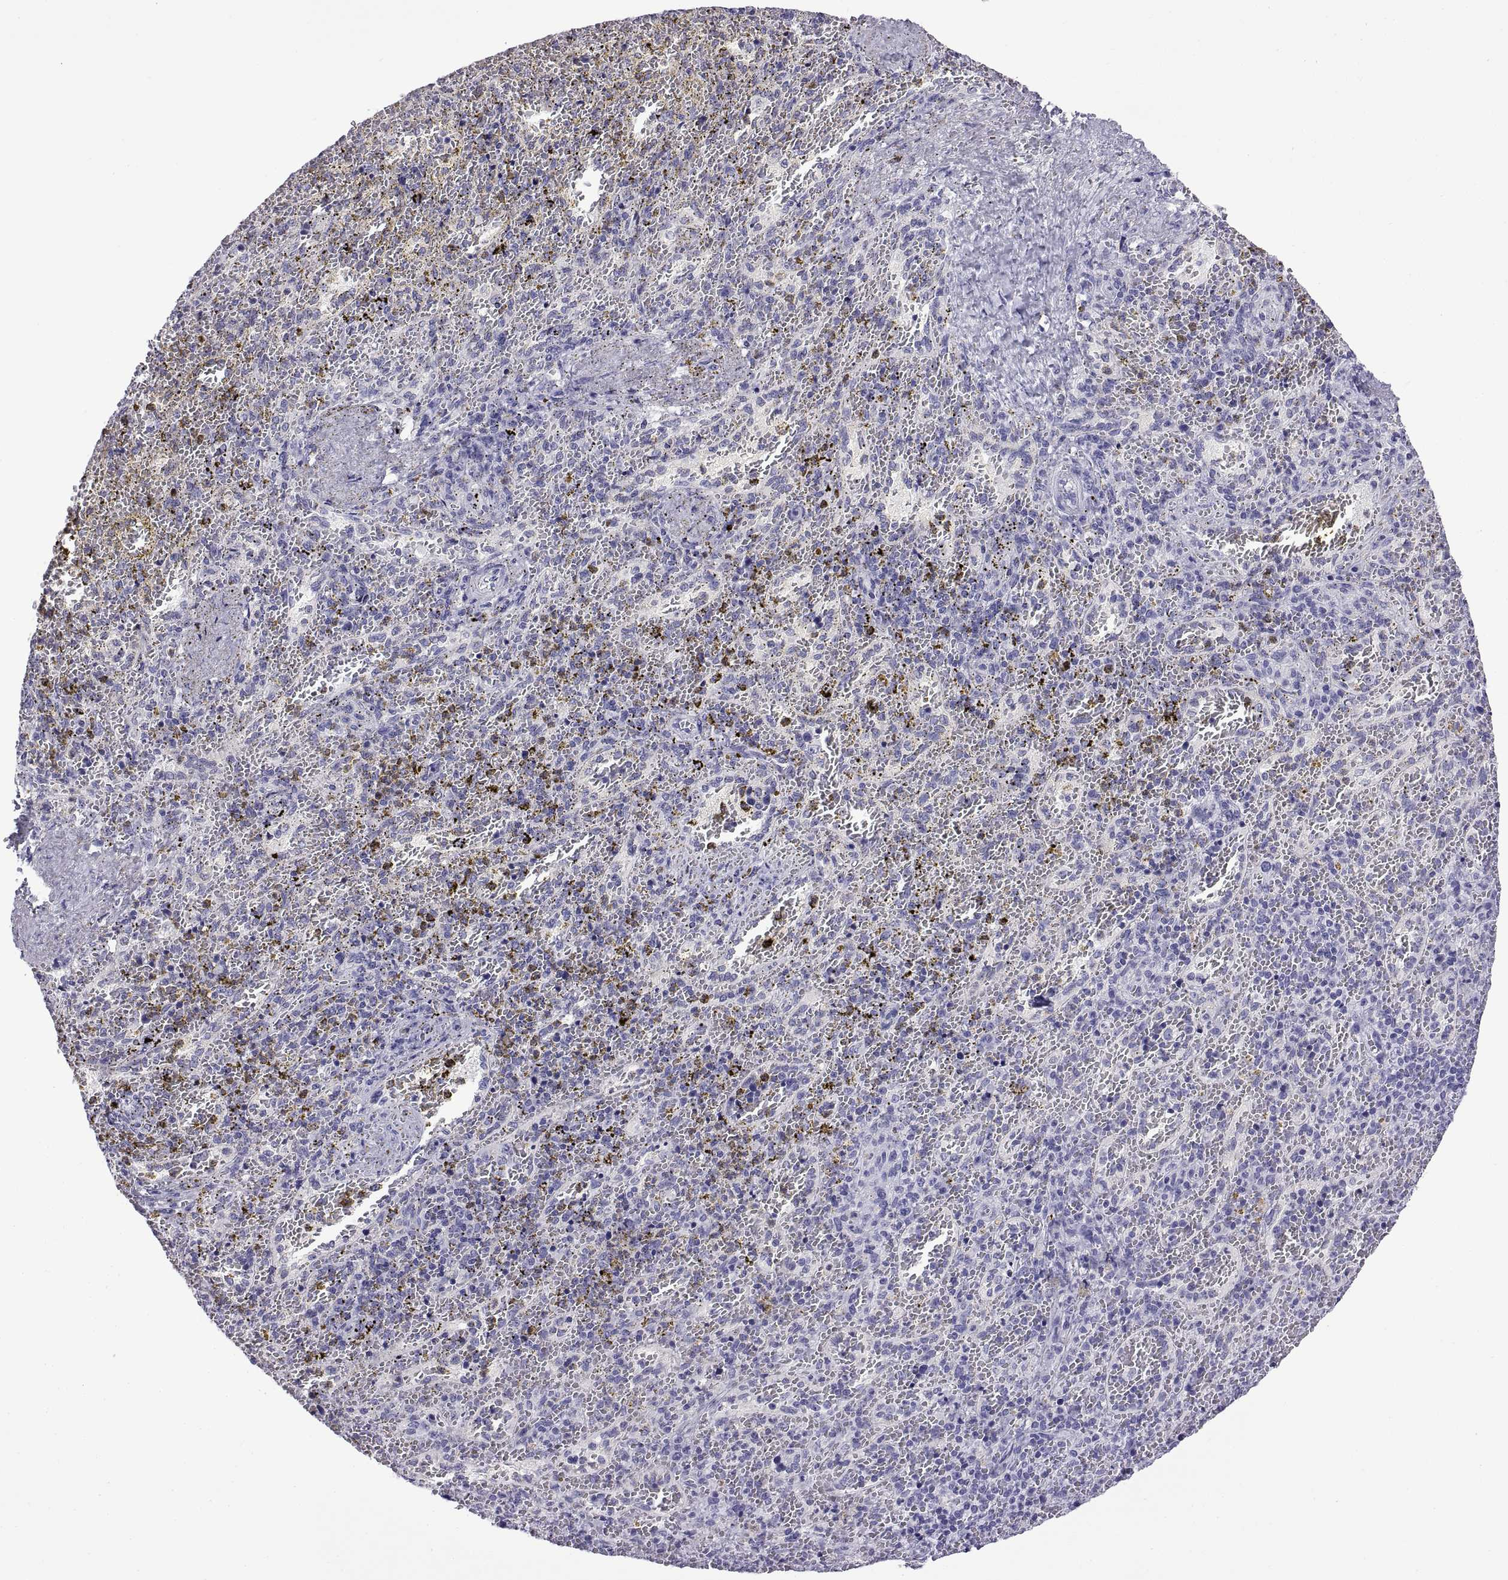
{"staining": {"intensity": "negative", "quantity": "none", "location": "none"}, "tissue": "spleen", "cell_type": "Cells in red pulp", "image_type": "normal", "snomed": [{"axis": "morphology", "description": "Normal tissue, NOS"}, {"axis": "topography", "description": "Spleen"}], "caption": "Immunohistochemistry (IHC) histopathology image of unremarkable human spleen stained for a protein (brown), which exhibits no positivity in cells in red pulp. The staining was performed using DAB to visualize the protein expression in brown, while the nuclei were stained in blue with hematoxylin (Magnification: 20x).", "gene": "CRISP1", "patient": {"sex": "female", "age": 50}}